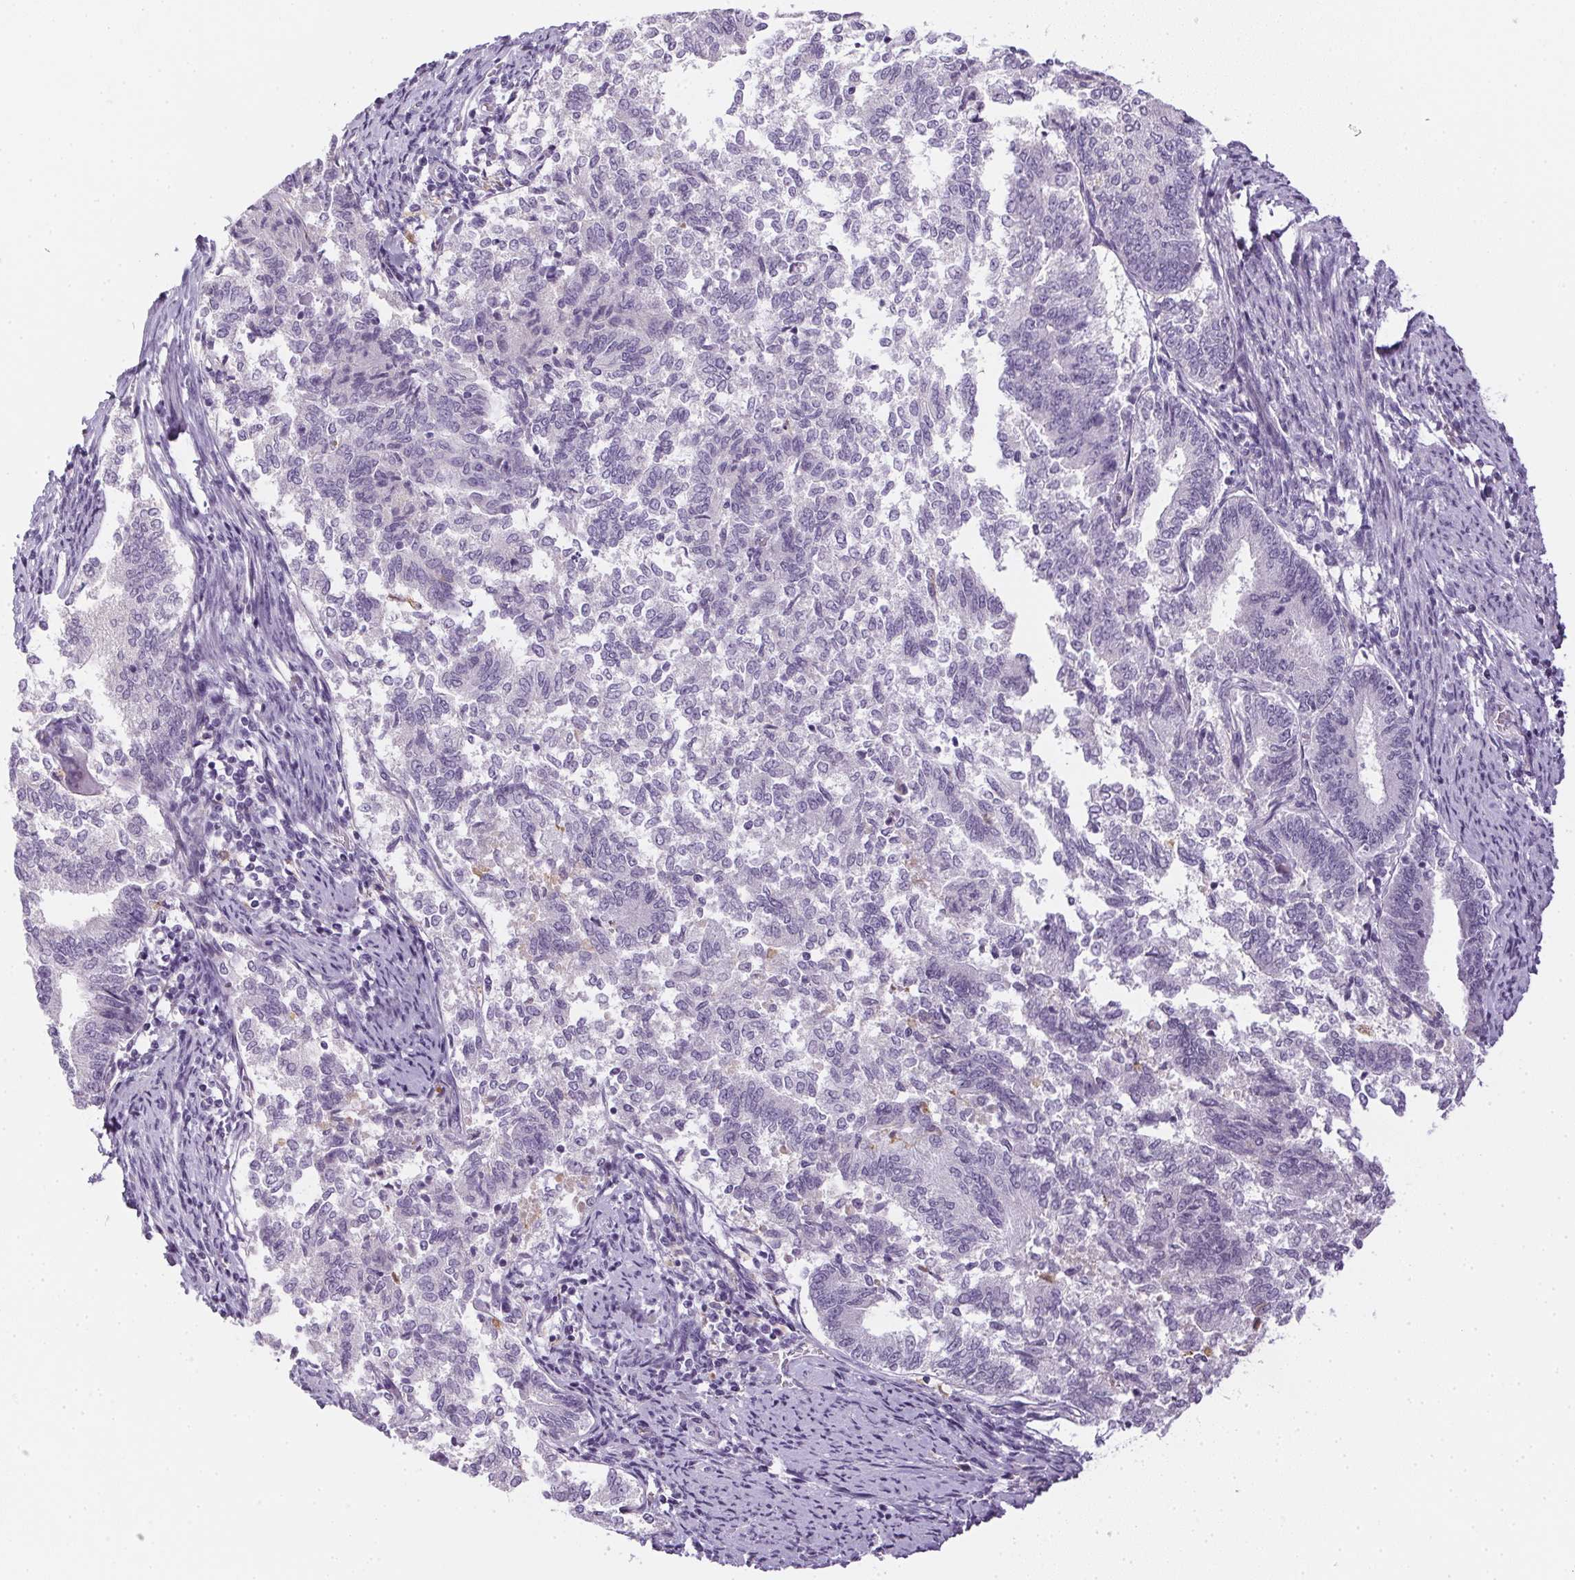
{"staining": {"intensity": "negative", "quantity": "none", "location": "none"}, "tissue": "endometrial cancer", "cell_type": "Tumor cells", "image_type": "cancer", "snomed": [{"axis": "morphology", "description": "Adenocarcinoma, NOS"}, {"axis": "topography", "description": "Endometrium"}], "caption": "A high-resolution histopathology image shows immunohistochemistry staining of adenocarcinoma (endometrial), which exhibits no significant positivity in tumor cells. Nuclei are stained in blue.", "gene": "GSDMC", "patient": {"sex": "female", "age": 65}}